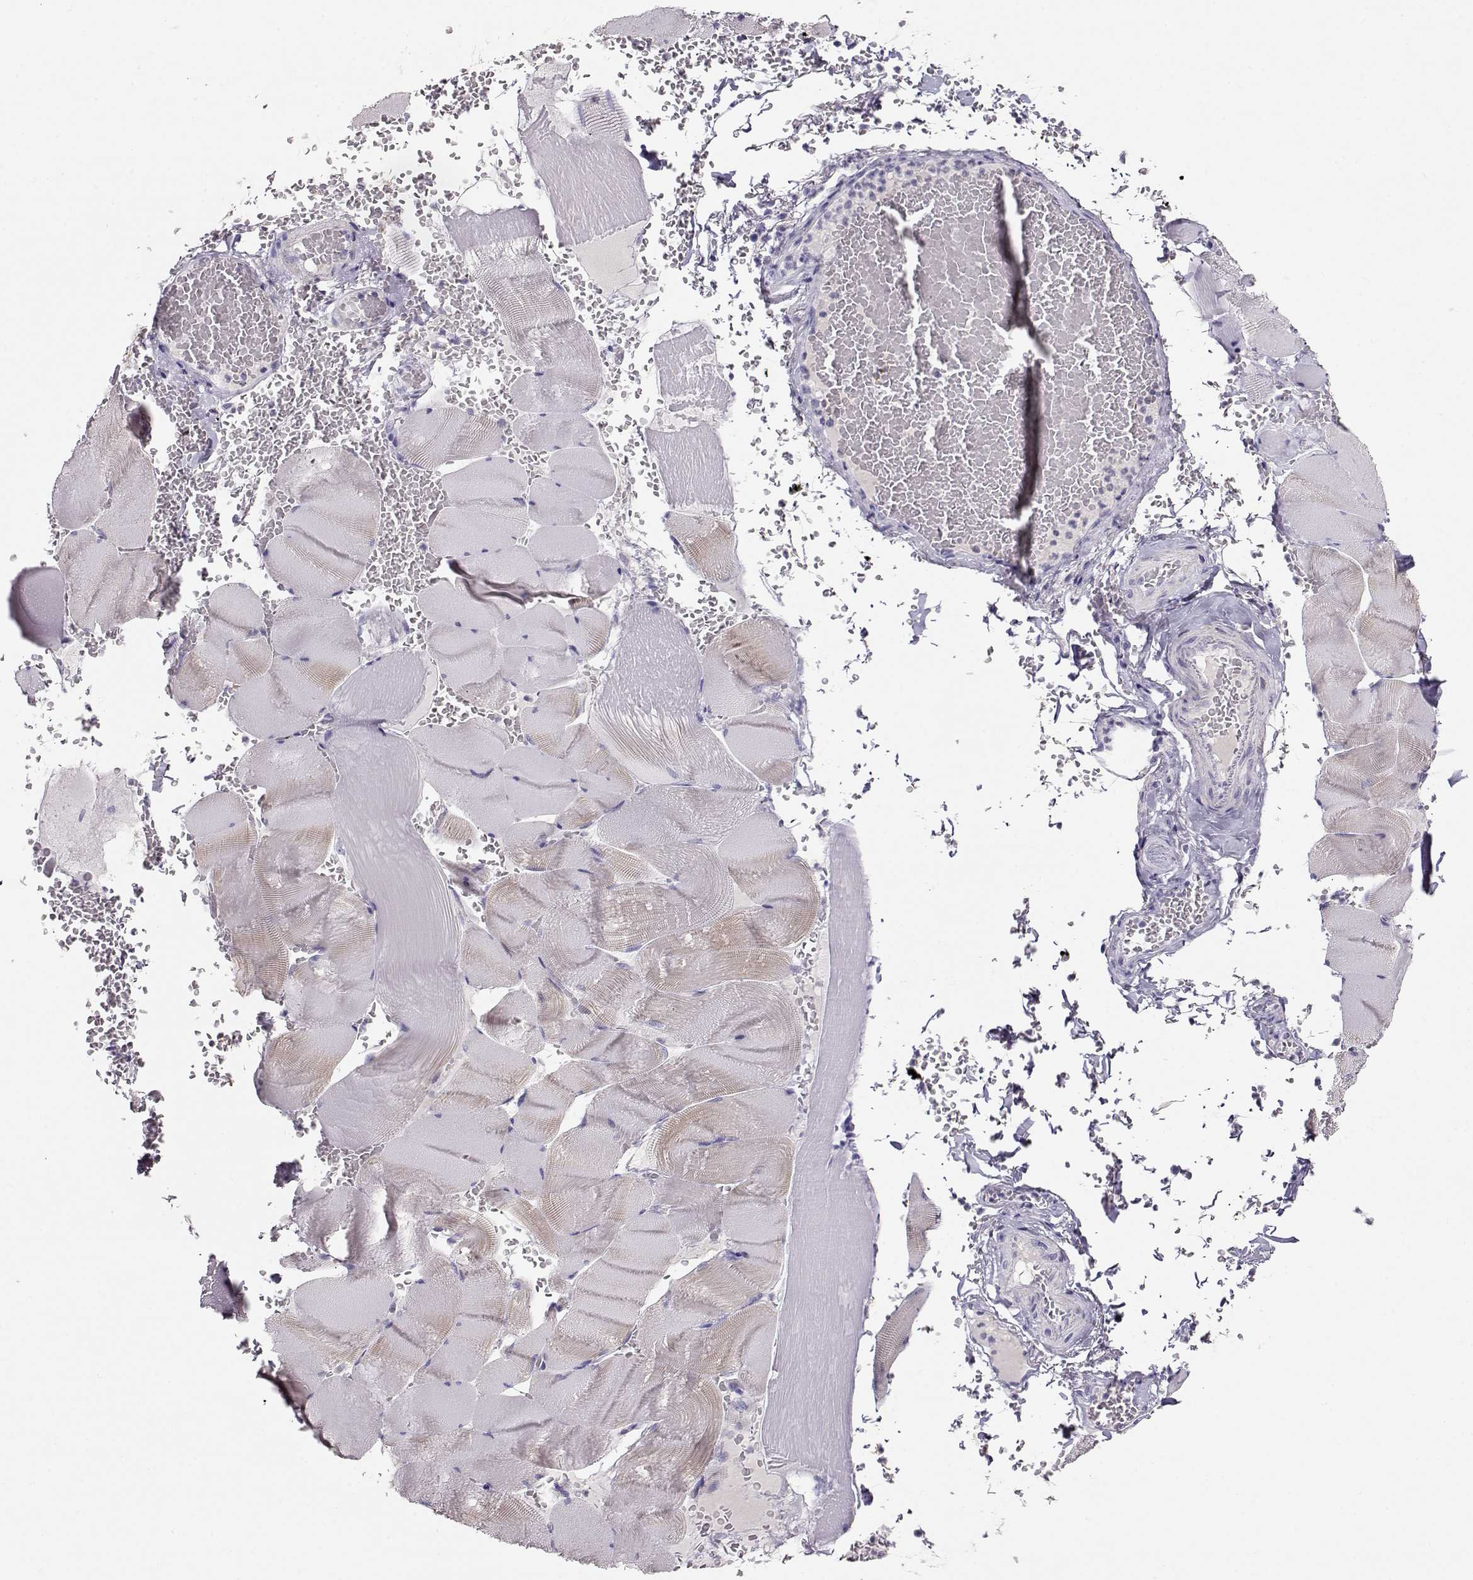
{"staining": {"intensity": "weak", "quantity": "<25%", "location": "cytoplasmic/membranous"}, "tissue": "skeletal muscle", "cell_type": "Myocytes", "image_type": "normal", "snomed": [{"axis": "morphology", "description": "Normal tissue, NOS"}, {"axis": "topography", "description": "Skeletal muscle"}], "caption": "High power microscopy histopathology image of an immunohistochemistry image of normal skeletal muscle, revealing no significant positivity in myocytes.", "gene": "RBM44", "patient": {"sex": "male", "age": 56}}